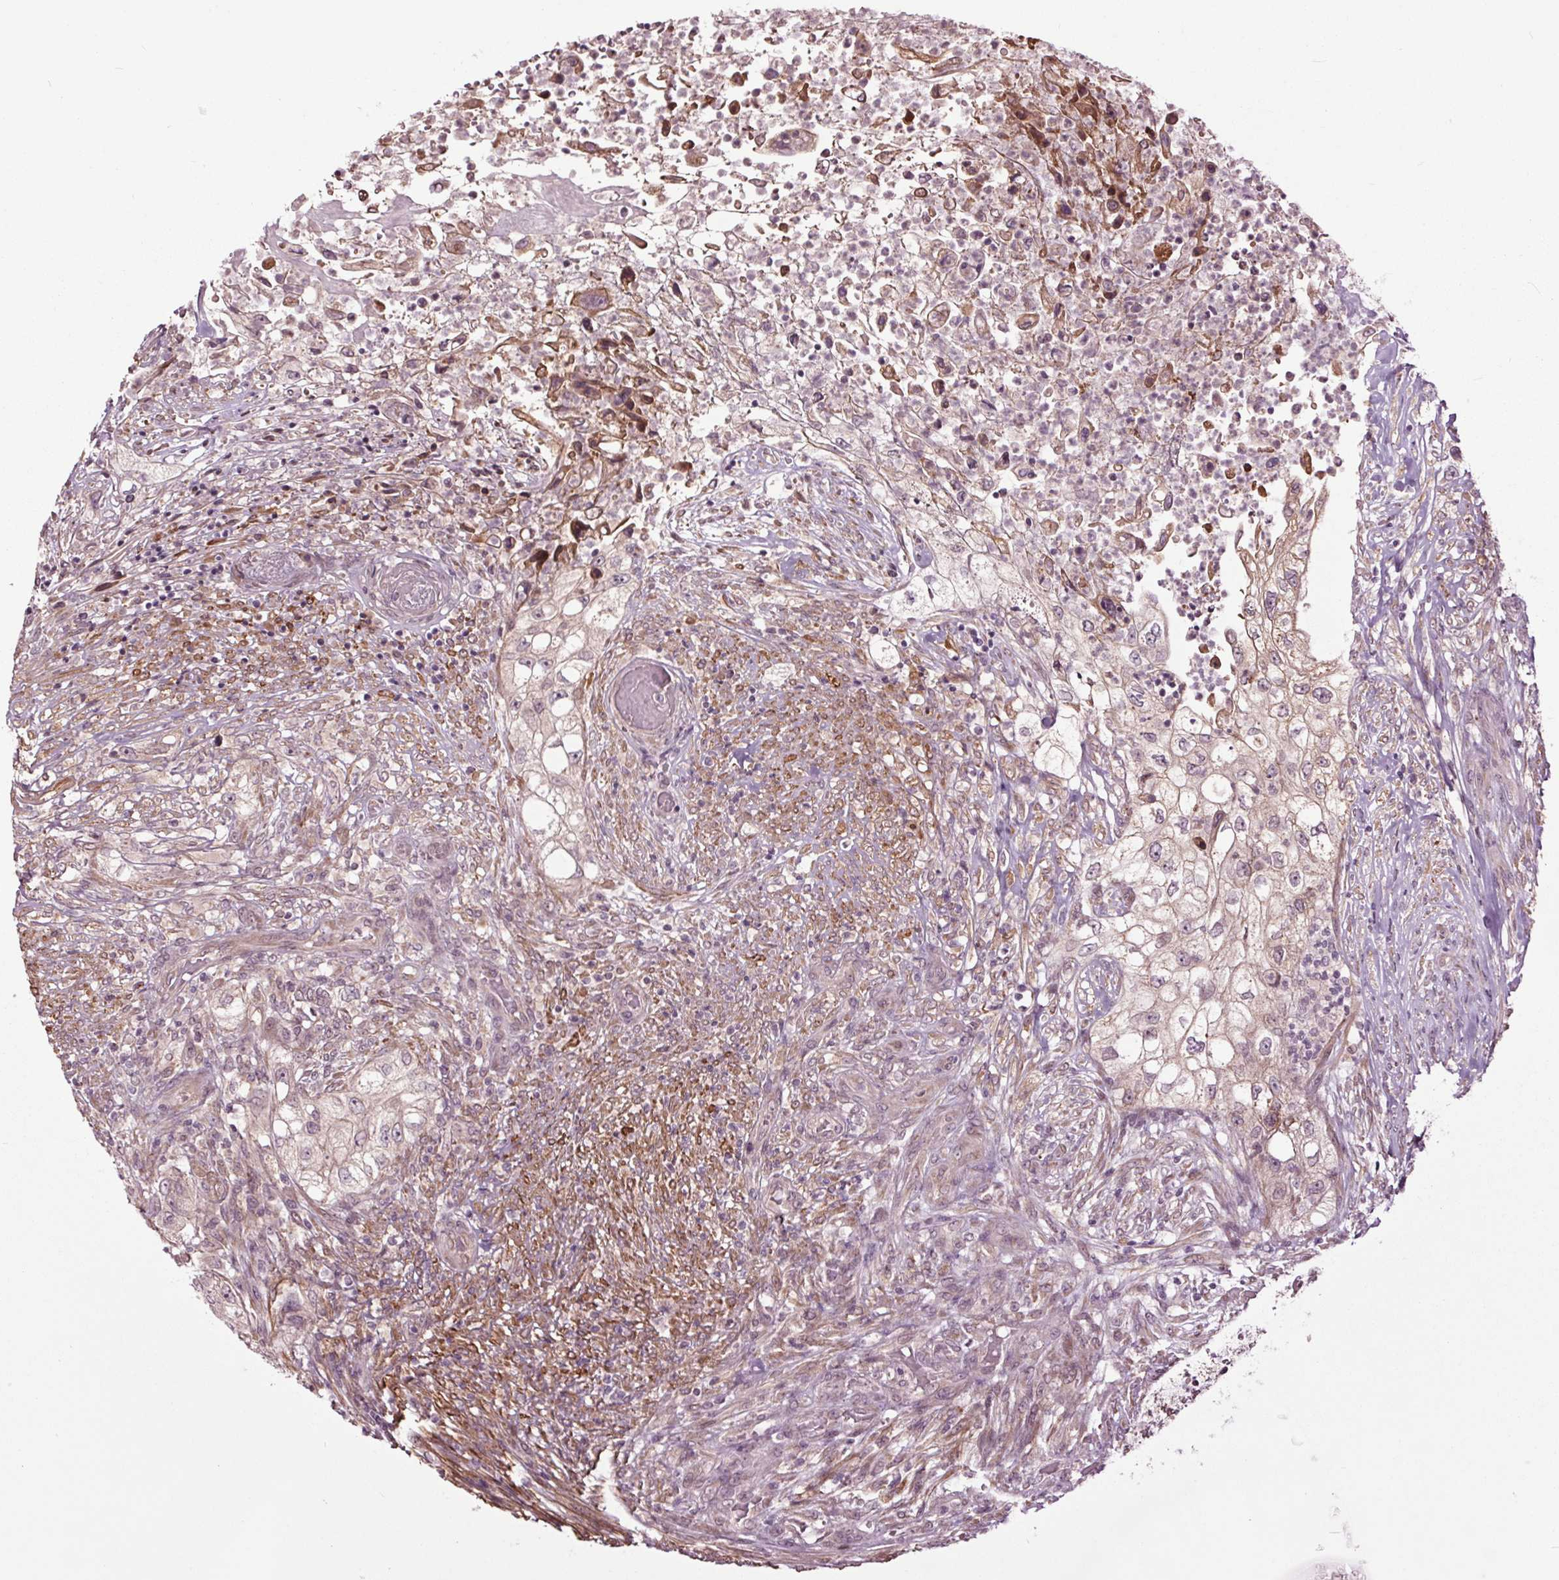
{"staining": {"intensity": "negative", "quantity": "none", "location": "none"}, "tissue": "urothelial cancer", "cell_type": "Tumor cells", "image_type": "cancer", "snomed": [{"axis": "morphology", "description": "Urothelial carcinoma, High grade"}, {"axis": "topography", "description": "Urinary bladder"}], "caption": "The photomicrograph displays no staining of tumor cells in urothelial carcinoma (high-grade).", "gene": "HAUS5", "patient": {"sex": "female", "age": 60}}